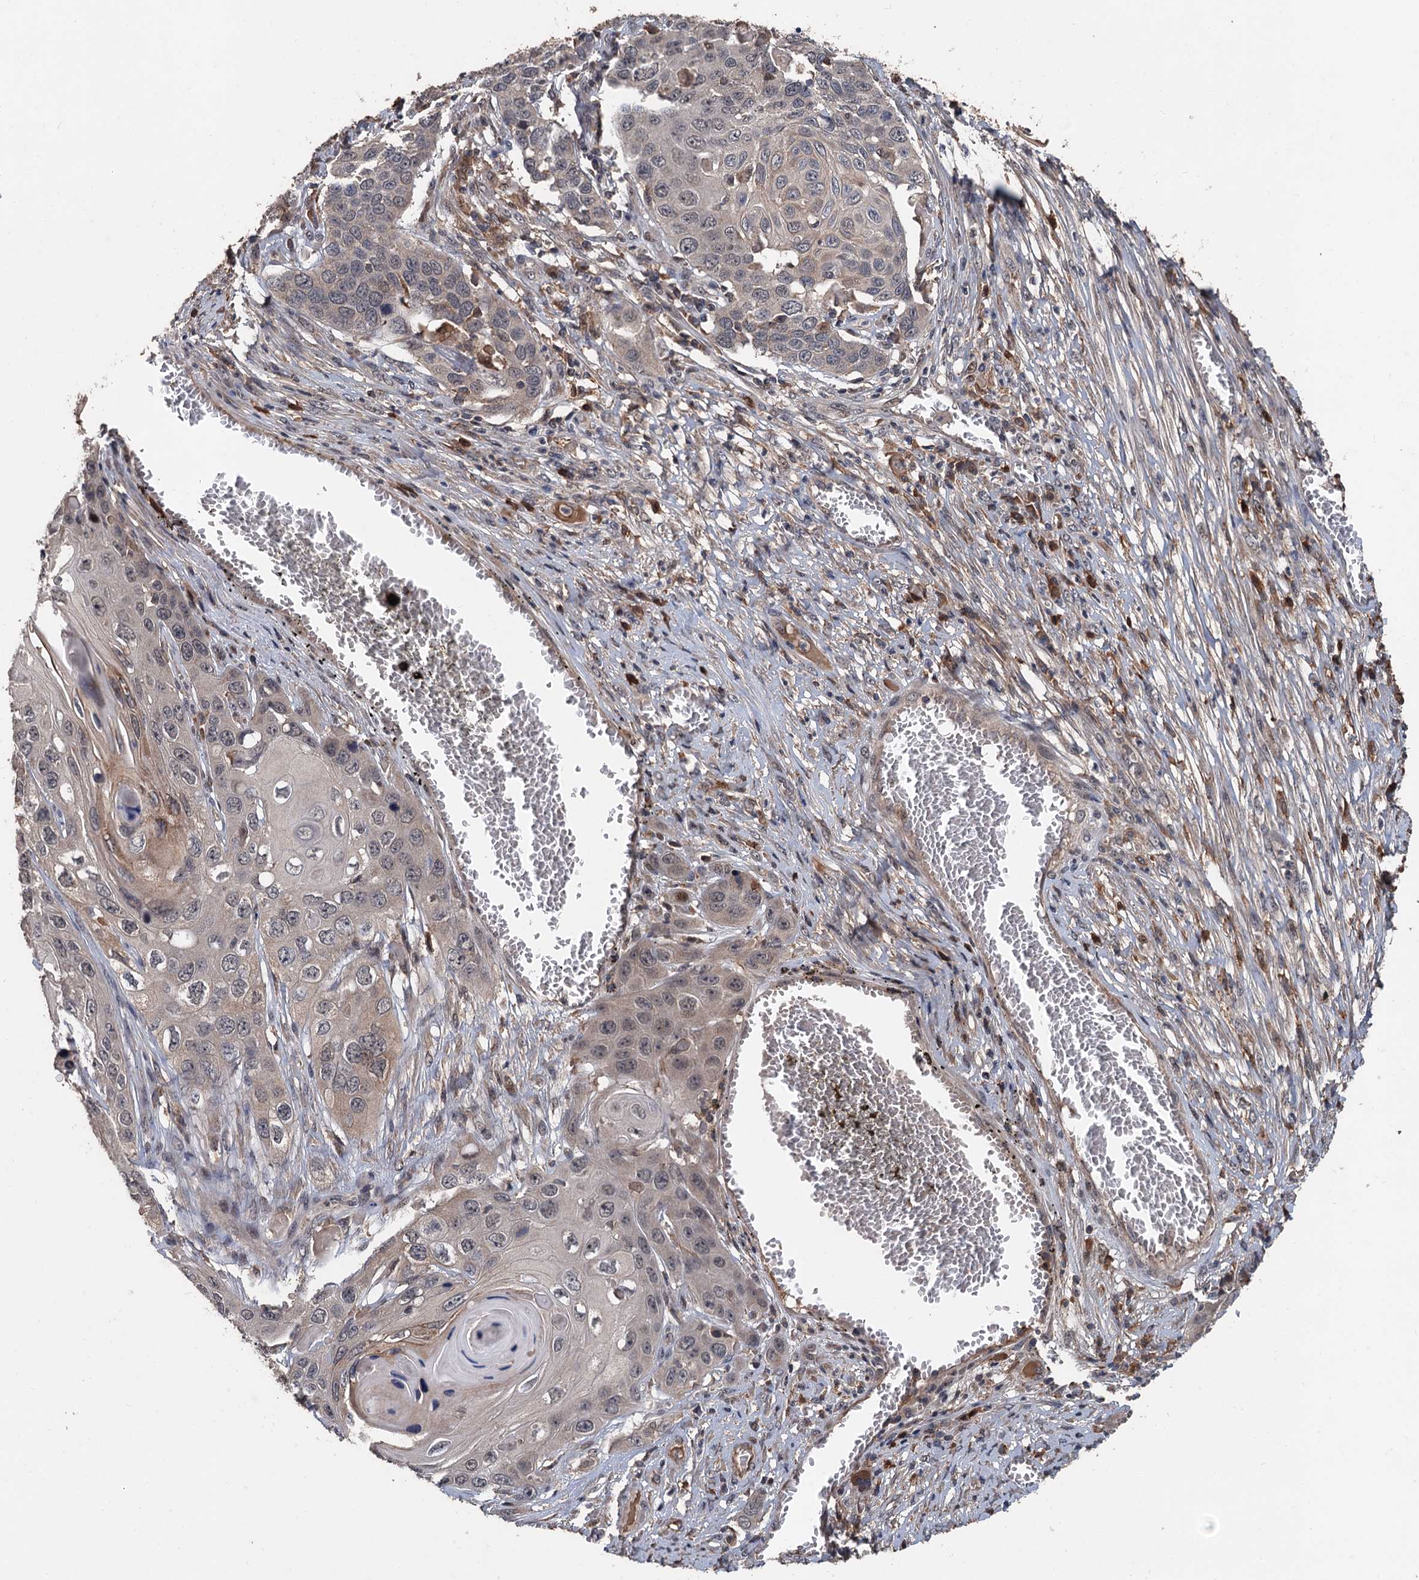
{"staining": {"intensity": "weak", "quantity": "<25%", "location": "cytoplasmic/membranous,nuclear"}, "tissue": "skin cancer", "cell_type": "Tumor cells", "image_type": "cancer", "snomed": [{"axis": "morphology", "description": "Squamous cell carcinoma, NOS"}, {"axis": "topography", "description": "Skin"}], "caption": "Immunohistochemistry (IHC) micrograph of neoplastic tissue: skin squamous cell carcinoma stained with DAB exhibits no significant protein staining in tumor cells.", "gene": "ZNF438", "patient": {"sex": "male", "age": 55}}